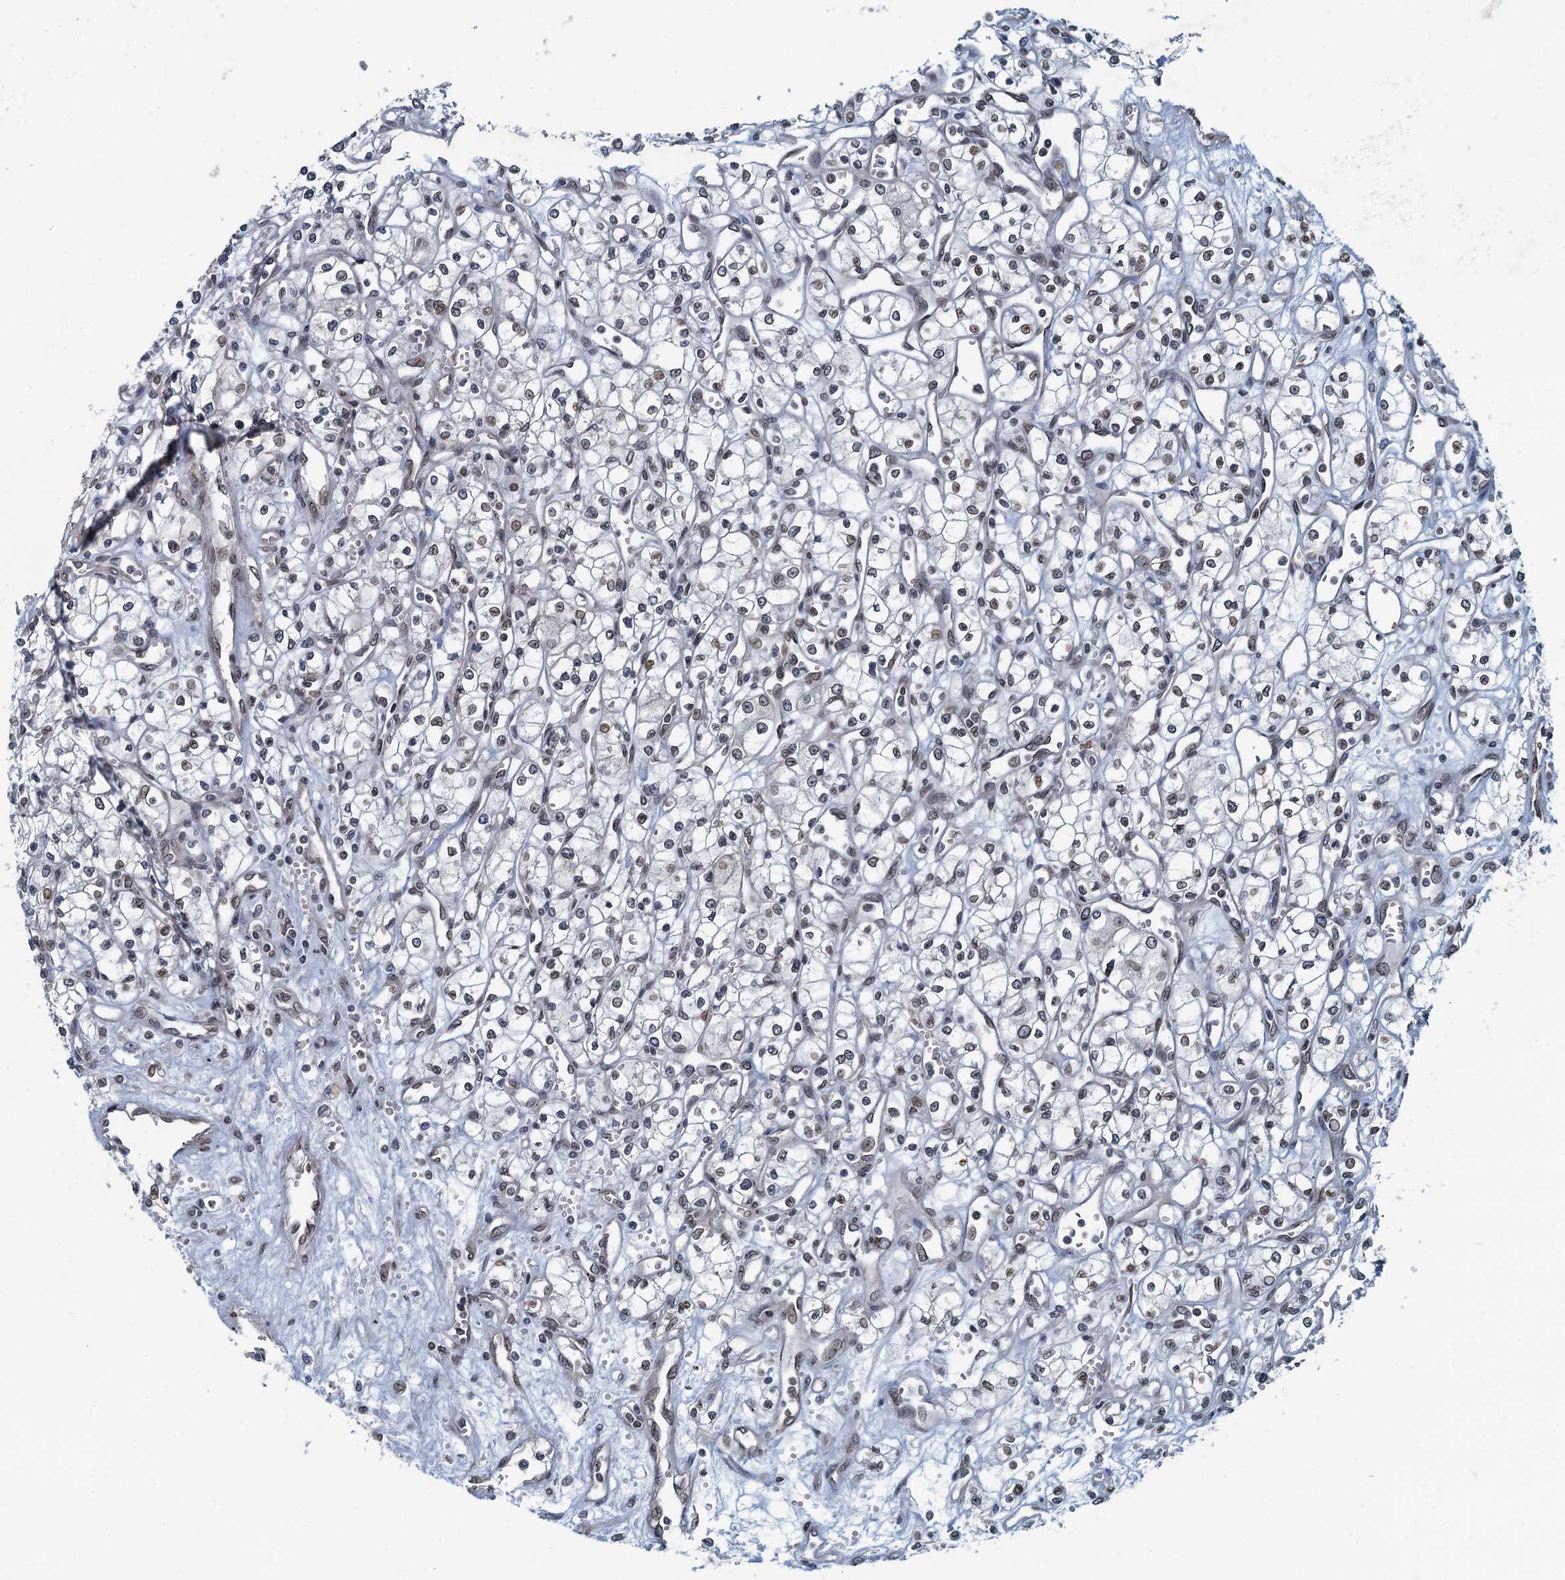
{"staining": {"intensity": "weak", "quantity": "<25%", "location": "nuclear"}, "tissue": "renal cancer", "cell_type": "Tumor cells", "image_type": "cancer", "snomed": [{"axis": "morphology", "description": "Adenocarcinoma, NOS"}, {"axis": "topography", "description": "Kidney"}], "caption": "This is an immunohistochemistry (IHC) histopathology image of renal cancer. There is no staining in tumor cells.", "gene": "CCDC34", "patient": {"sex": "male", "age": 59}}